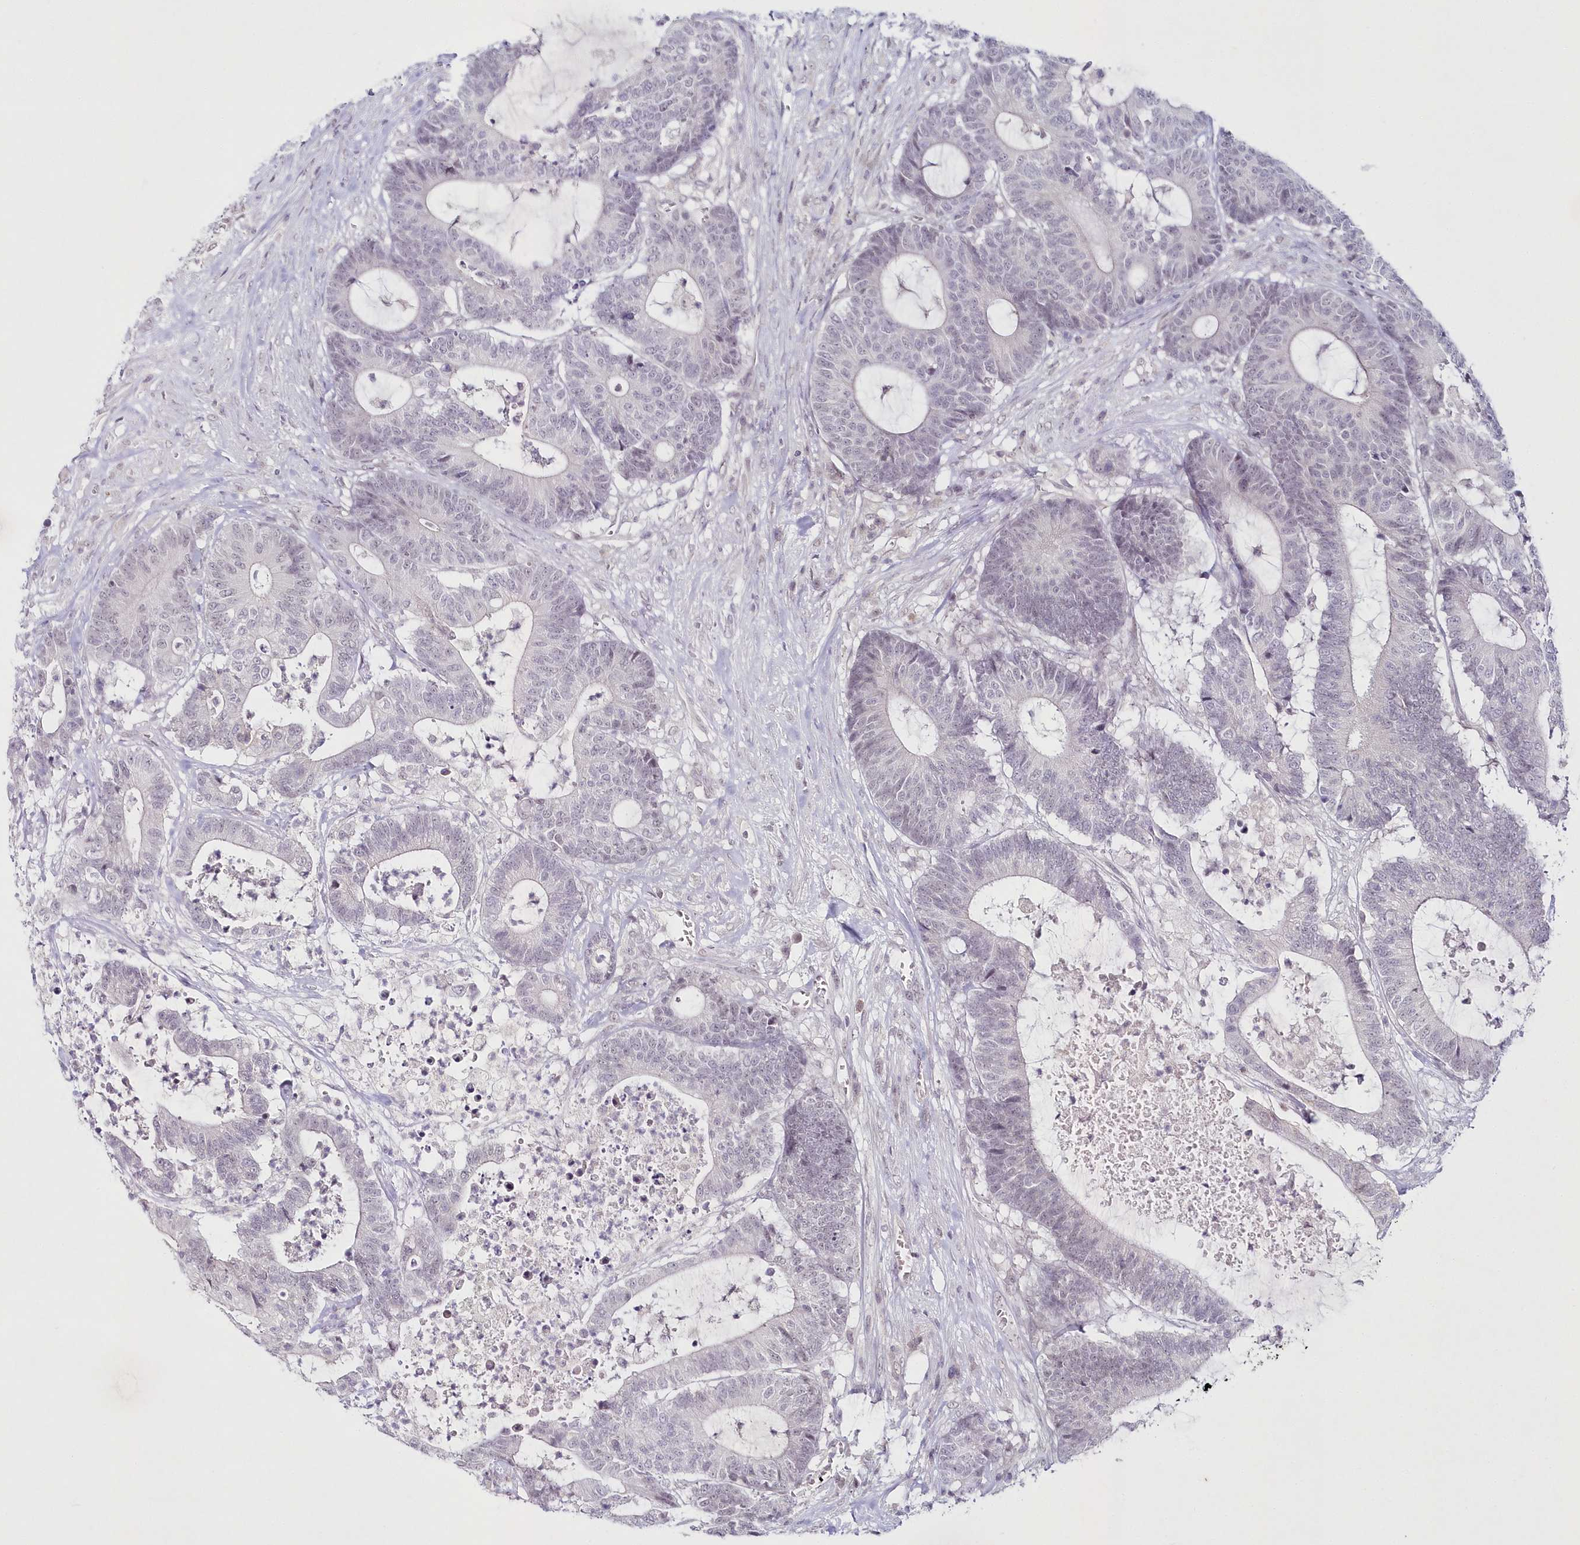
{"staining": {"intensity": "negative", "quantity": "none", "location": "none"}, "tissue": "colorectal cancer", "cell_type": "Tumor cells", "image_type": "cancer", "snomed": [{"axis": "morphology", "description": "Adenocarcinoma, NOS"}, {"axis": "topography", "description": "Colon"}], "caption": "Human adenocarcinoma (colorectal) stained for a protein using IHC exhibits no expression in tumor cells.", "gene": "HYCC2", "patient": {"sex": "female", "age": 84}}